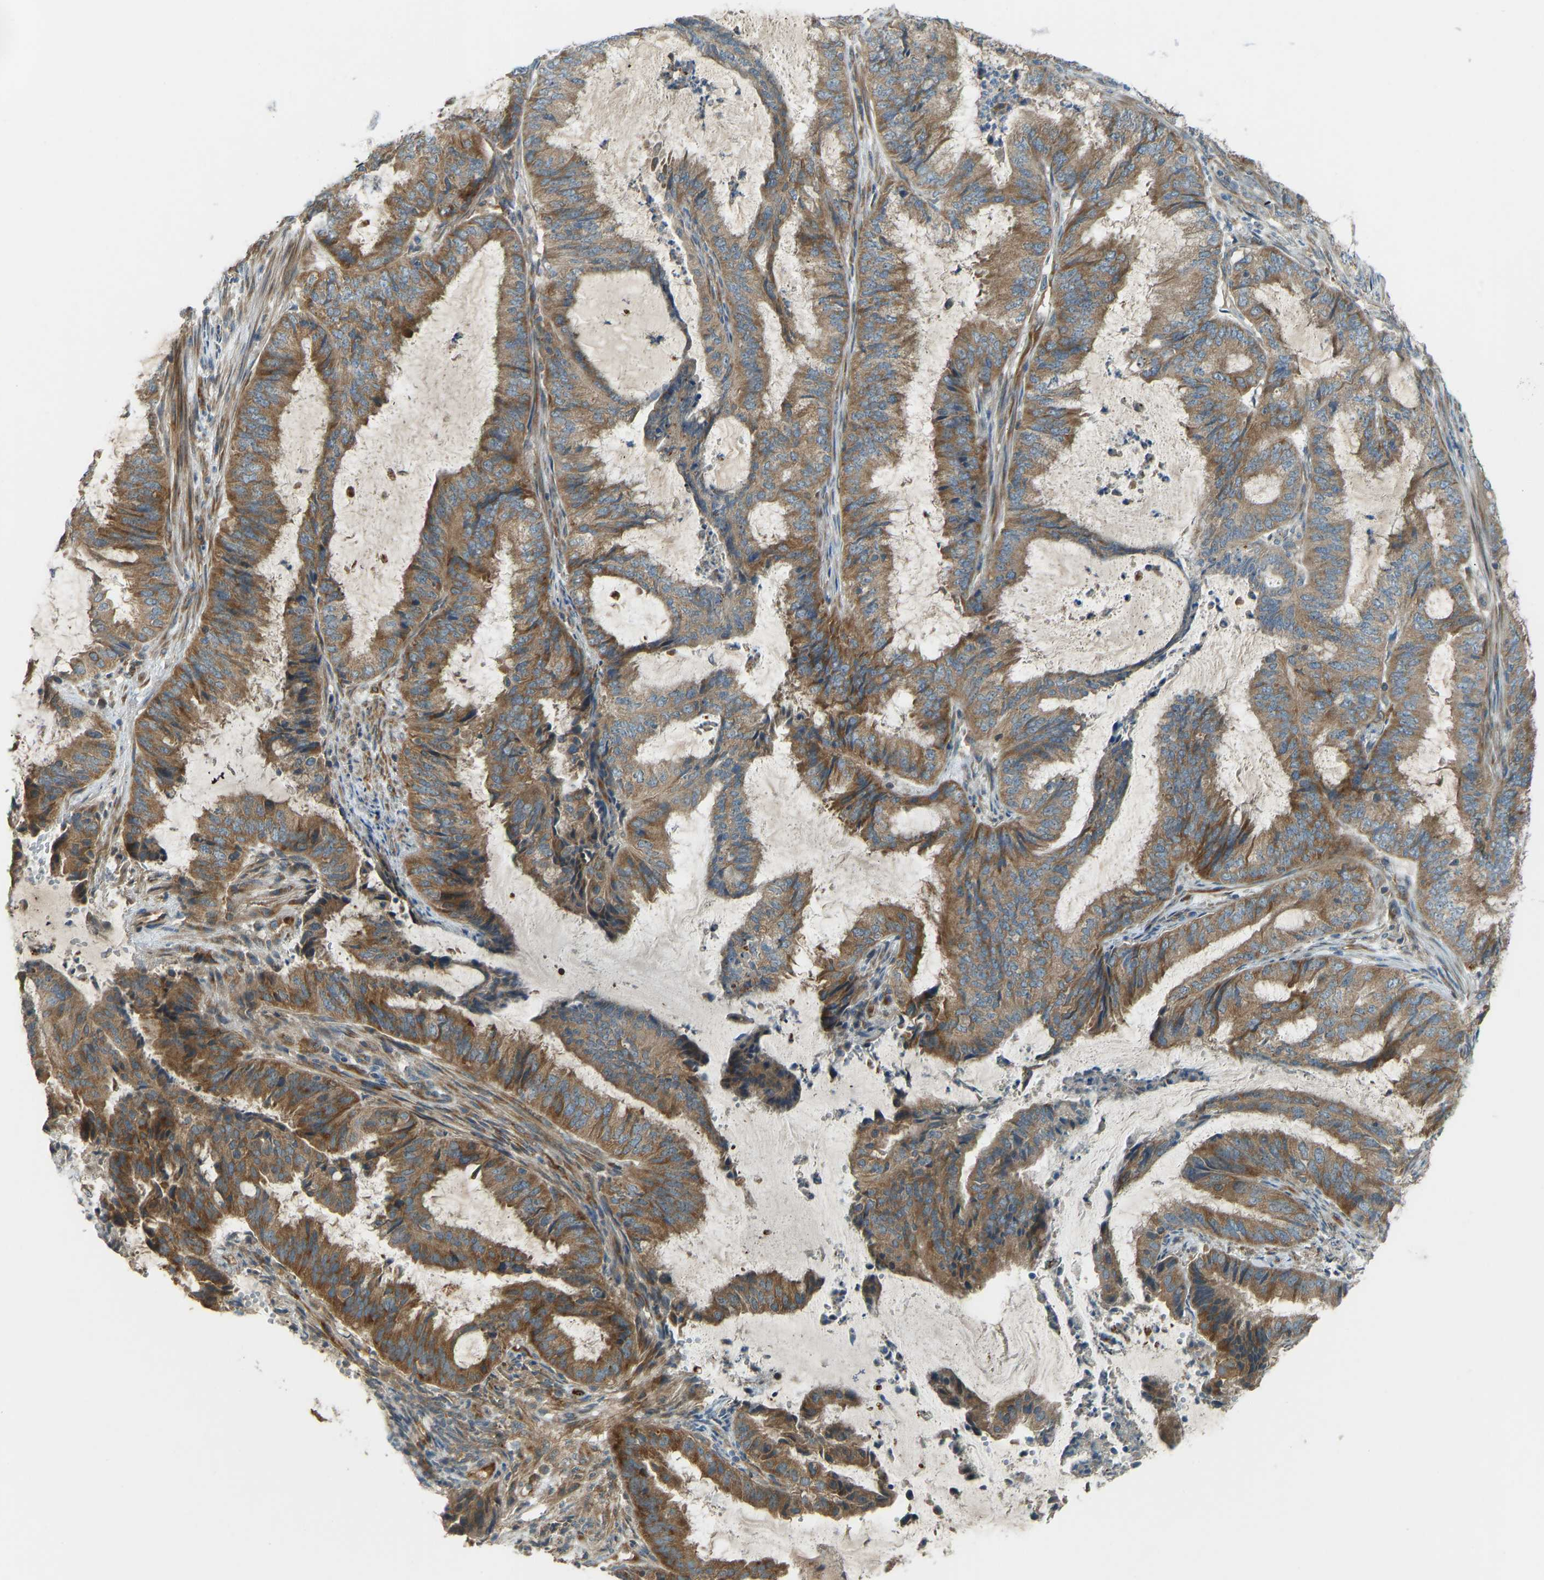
{"staining": {"intensity": "moderate", "quantity": ">75%", "location": "cytoplasmic/membranous"}, "tissue": "endometrial cancer", "cell_type": "Tumor cells", "image_type": "cancer", "snomed": [{"axis": "morphology", "description": "Adenocarcinoma, NOS"}, {"axis": "topography", "description": "Endometrium"}], "caption": "Immunohistochemical staining of adenocarcinoma (endometrial) shows medium levels of moderate cytoplasmic/membranous positivity in about >75% of tumor cells.", "gene": "STAU2", "patient": {"sex": "female", "age": 51}}